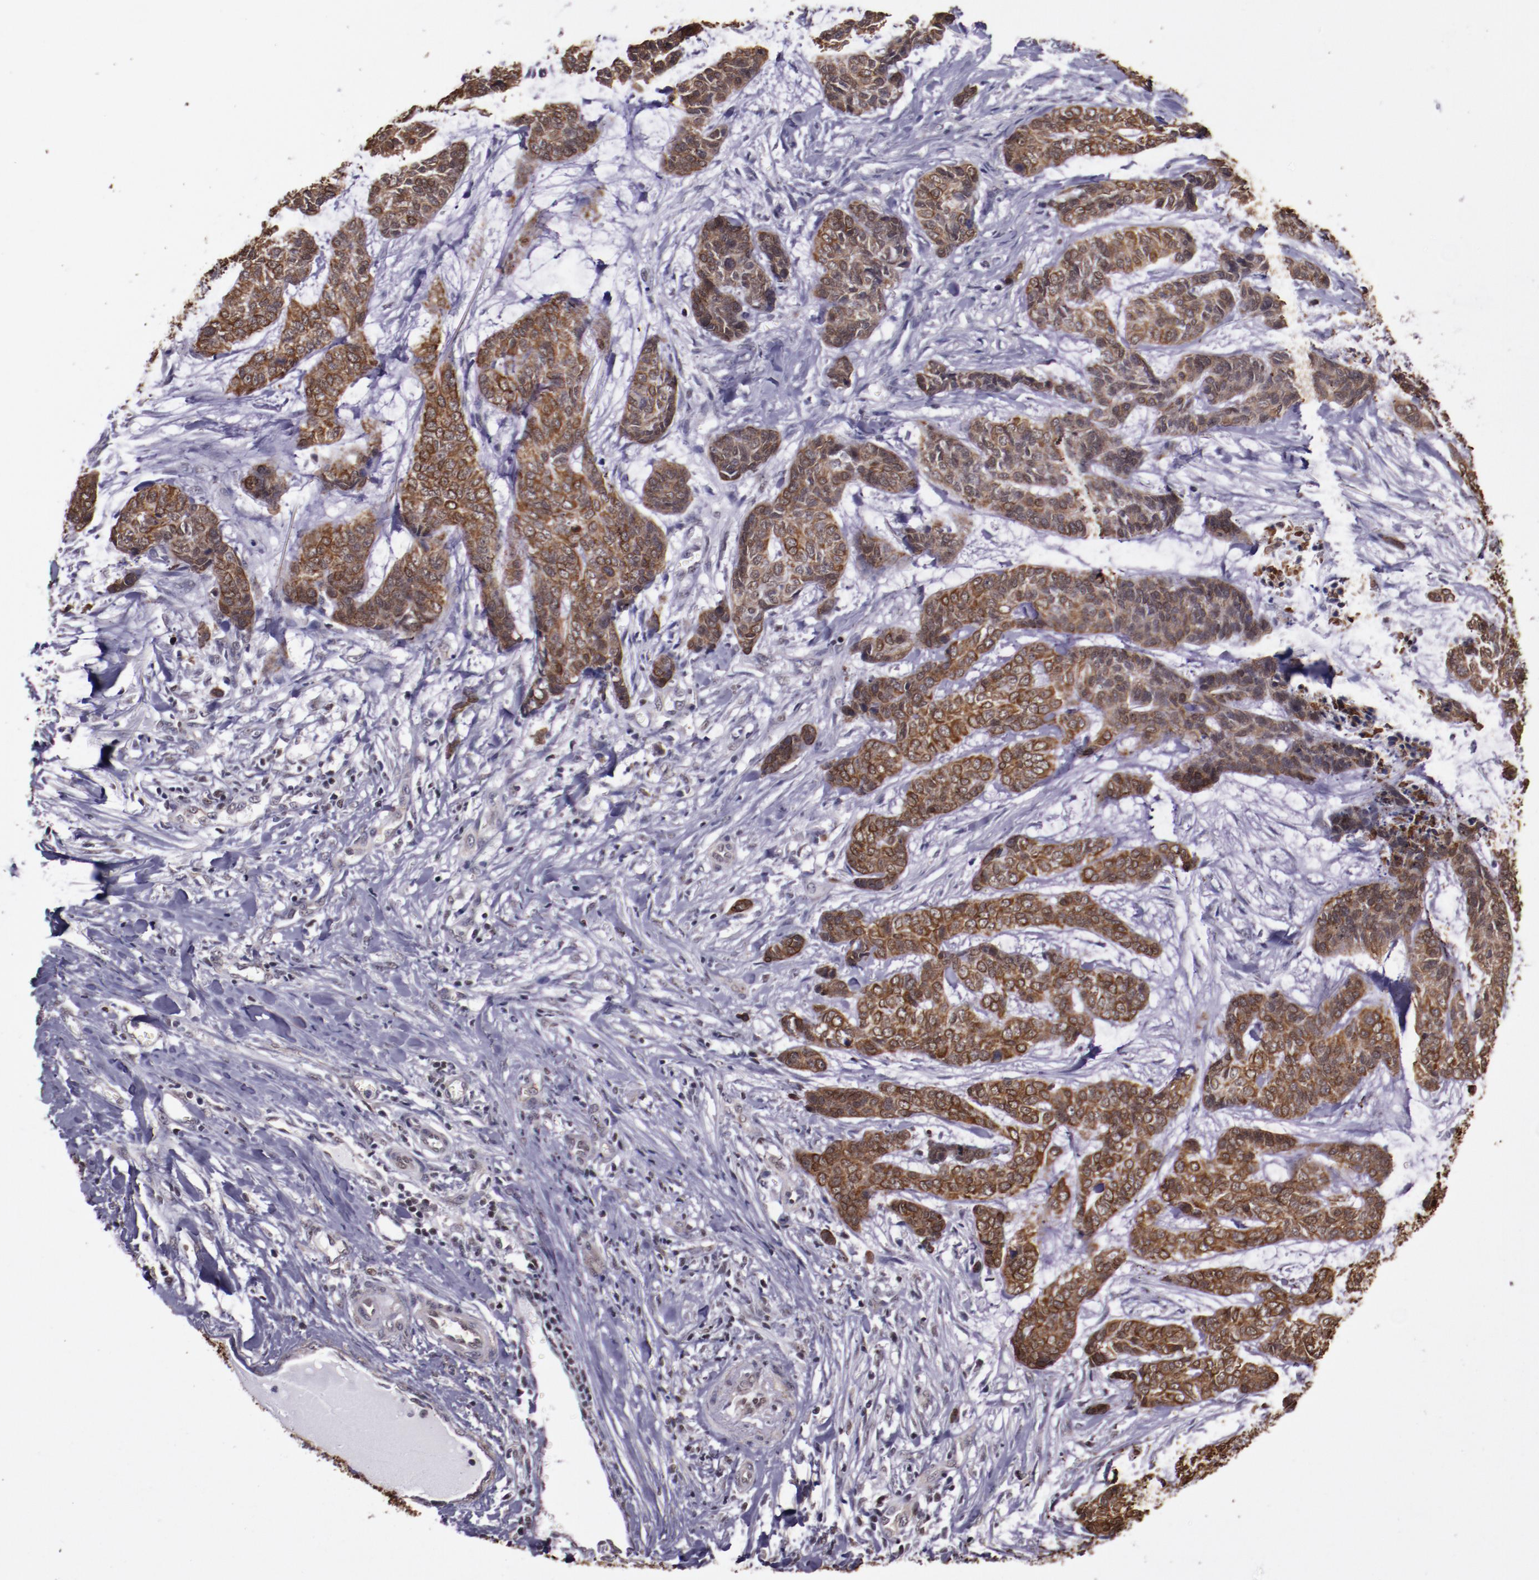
{"staining": {"intensity": "moderate", "quantity": ">75%", "location": "cytoplasmic/membranous"}, "tissue": "skin cancer", "cell_type": "Tumor cells", "image_type": "cancer", "snomed": [{"axis": "morphology", "description": "Basal cell carcinoma"}, {"axis": "topography", "description": "Skin"}], "caption": "A photomicrograph of skin cancer stained for a protein demonstrates moderate cytoplasmic/membranous brown staining in tumor cells. (brown staining indicates protein expression, while blue staining denotes nuclei).", "gene": "ELF1", "patient": {"sex": "female", "age": 64}}